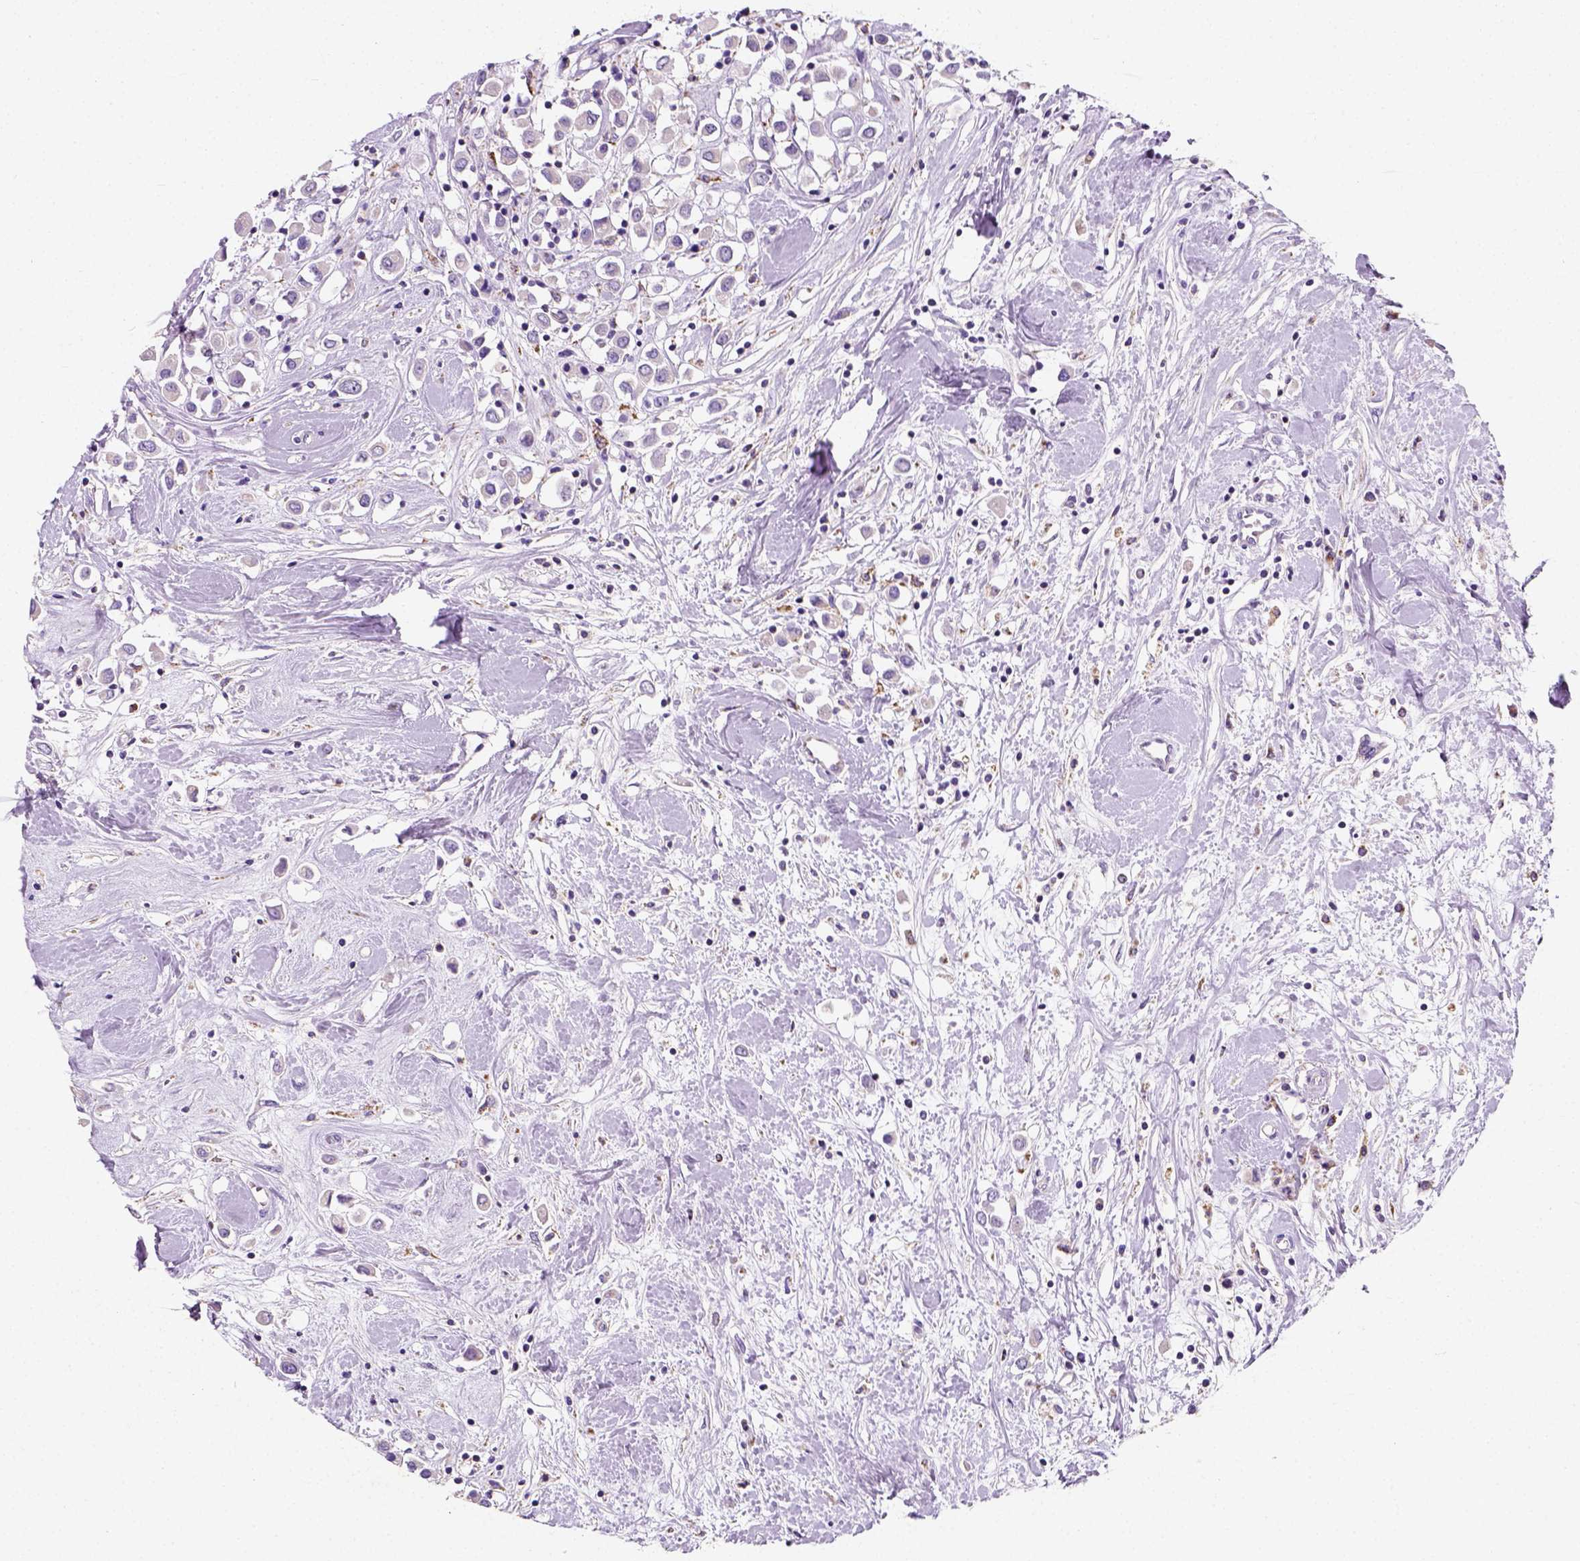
{"staining": {"intensity": "negative", "quantity": "none", "location": "none"}, "tissue": "breast cancer", "cell_type": "Tumor cells", "image_type": "cancer", "snomed": [{"axis": "morphology", "description": "Duct carcinoma"}, {"axis": "topography", "description": "Breast"}], "caption": "Breast cancer stained for a protein using immunohistochemistry (IHC) demonstrates no positivity tumor cells.", "gene": "CHODL", "patient": {"sex": "female", "age": 61}}